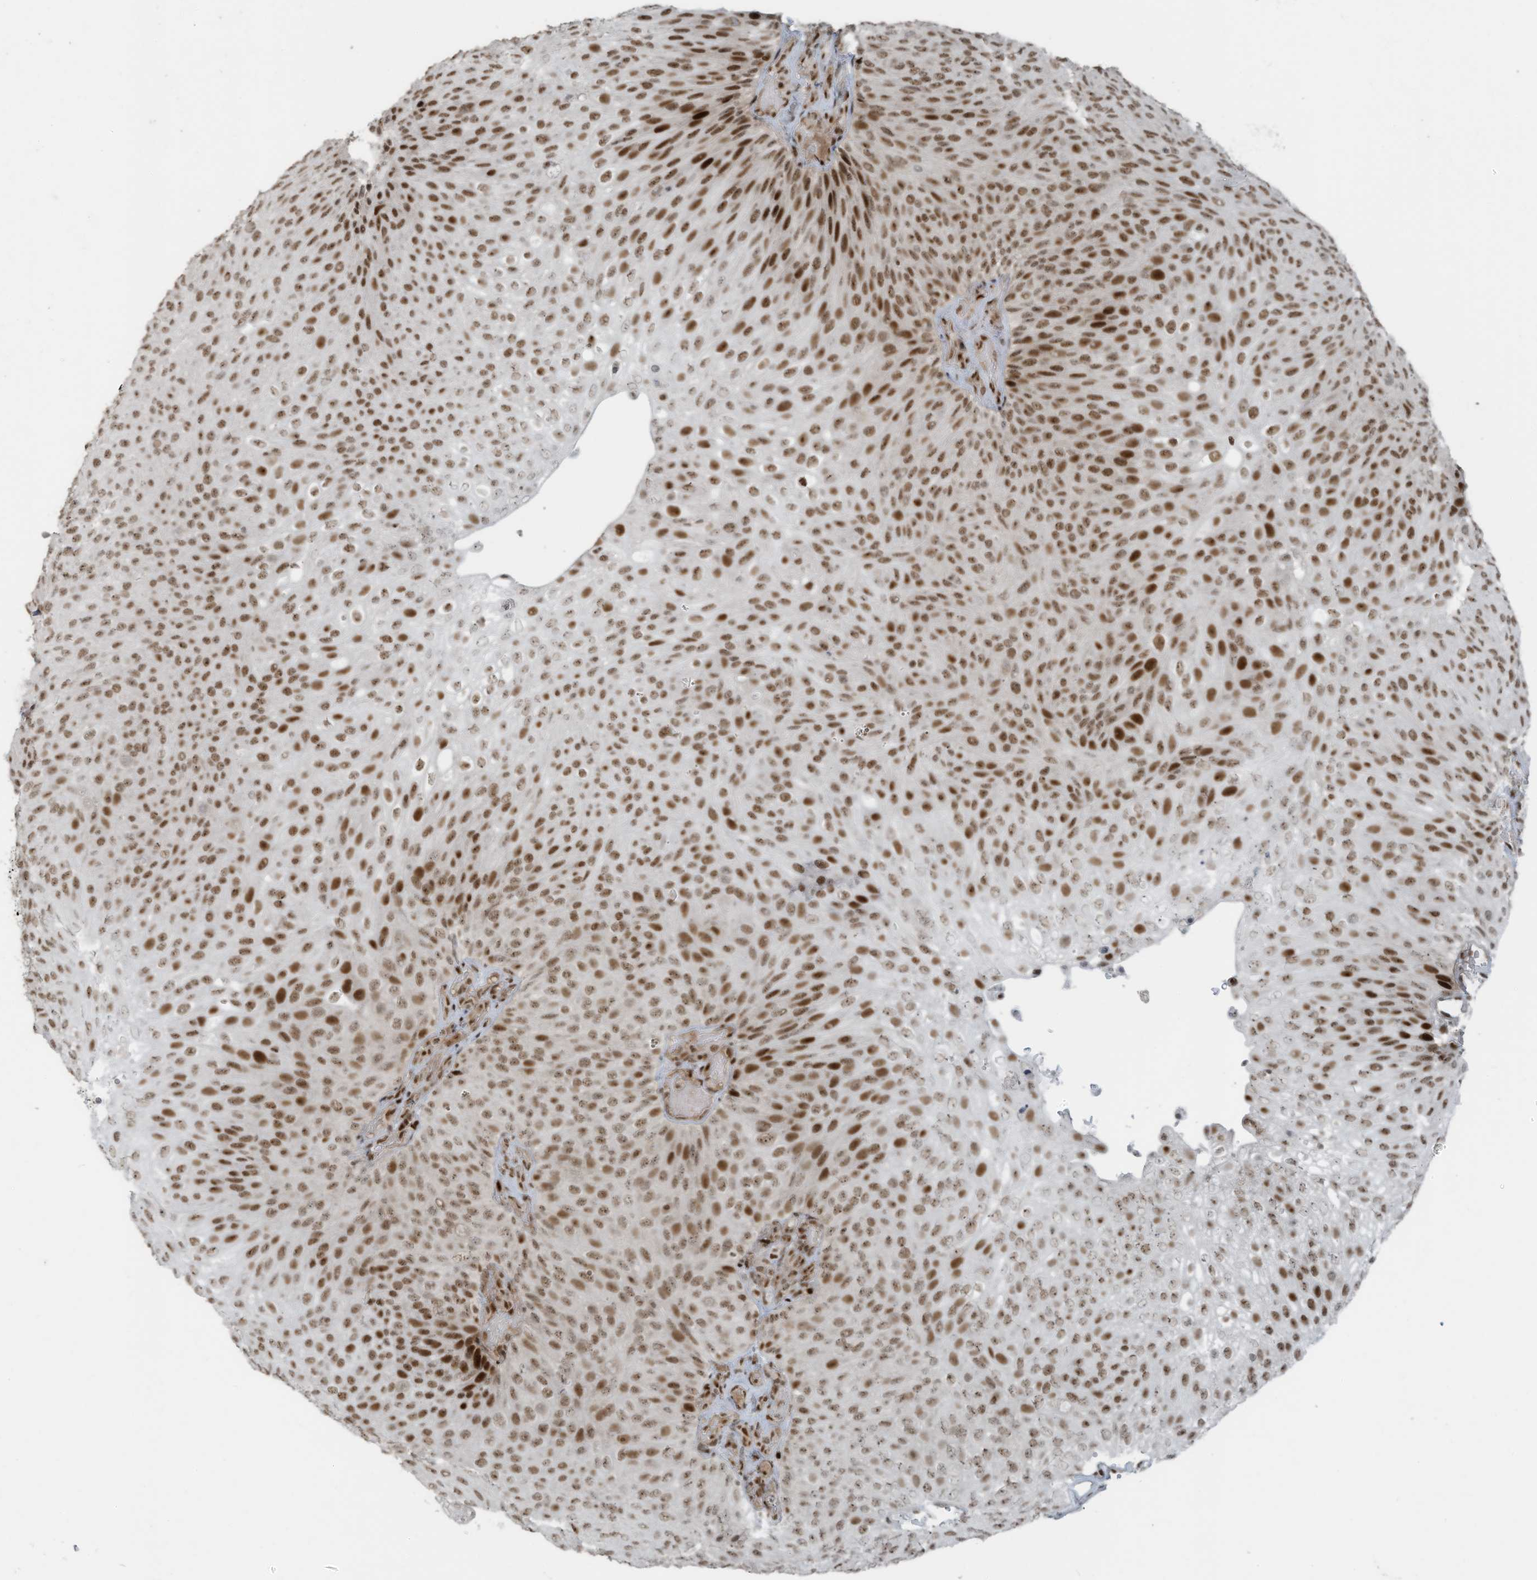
{"staining": {"intensity": "strong", "quantity": ">75%", "location": "nuclear"}, "tissue": "urothelial cancer", "cell_type": "Tumor cells", "image_type": "cancer", "snomed": [{"axis": "morphology", "description": "Urothelial carcinoma, Low grade"}, {"axis": "topography", "description": "Urinary bladder"}], "caption": "Tumor cells reveal high levels of strong nuclear positivity in about >75% of cells in human low-grade urothelial carcinoma.", "gene": "PCNP", "patient": {"sex": "male", "age": 78}}